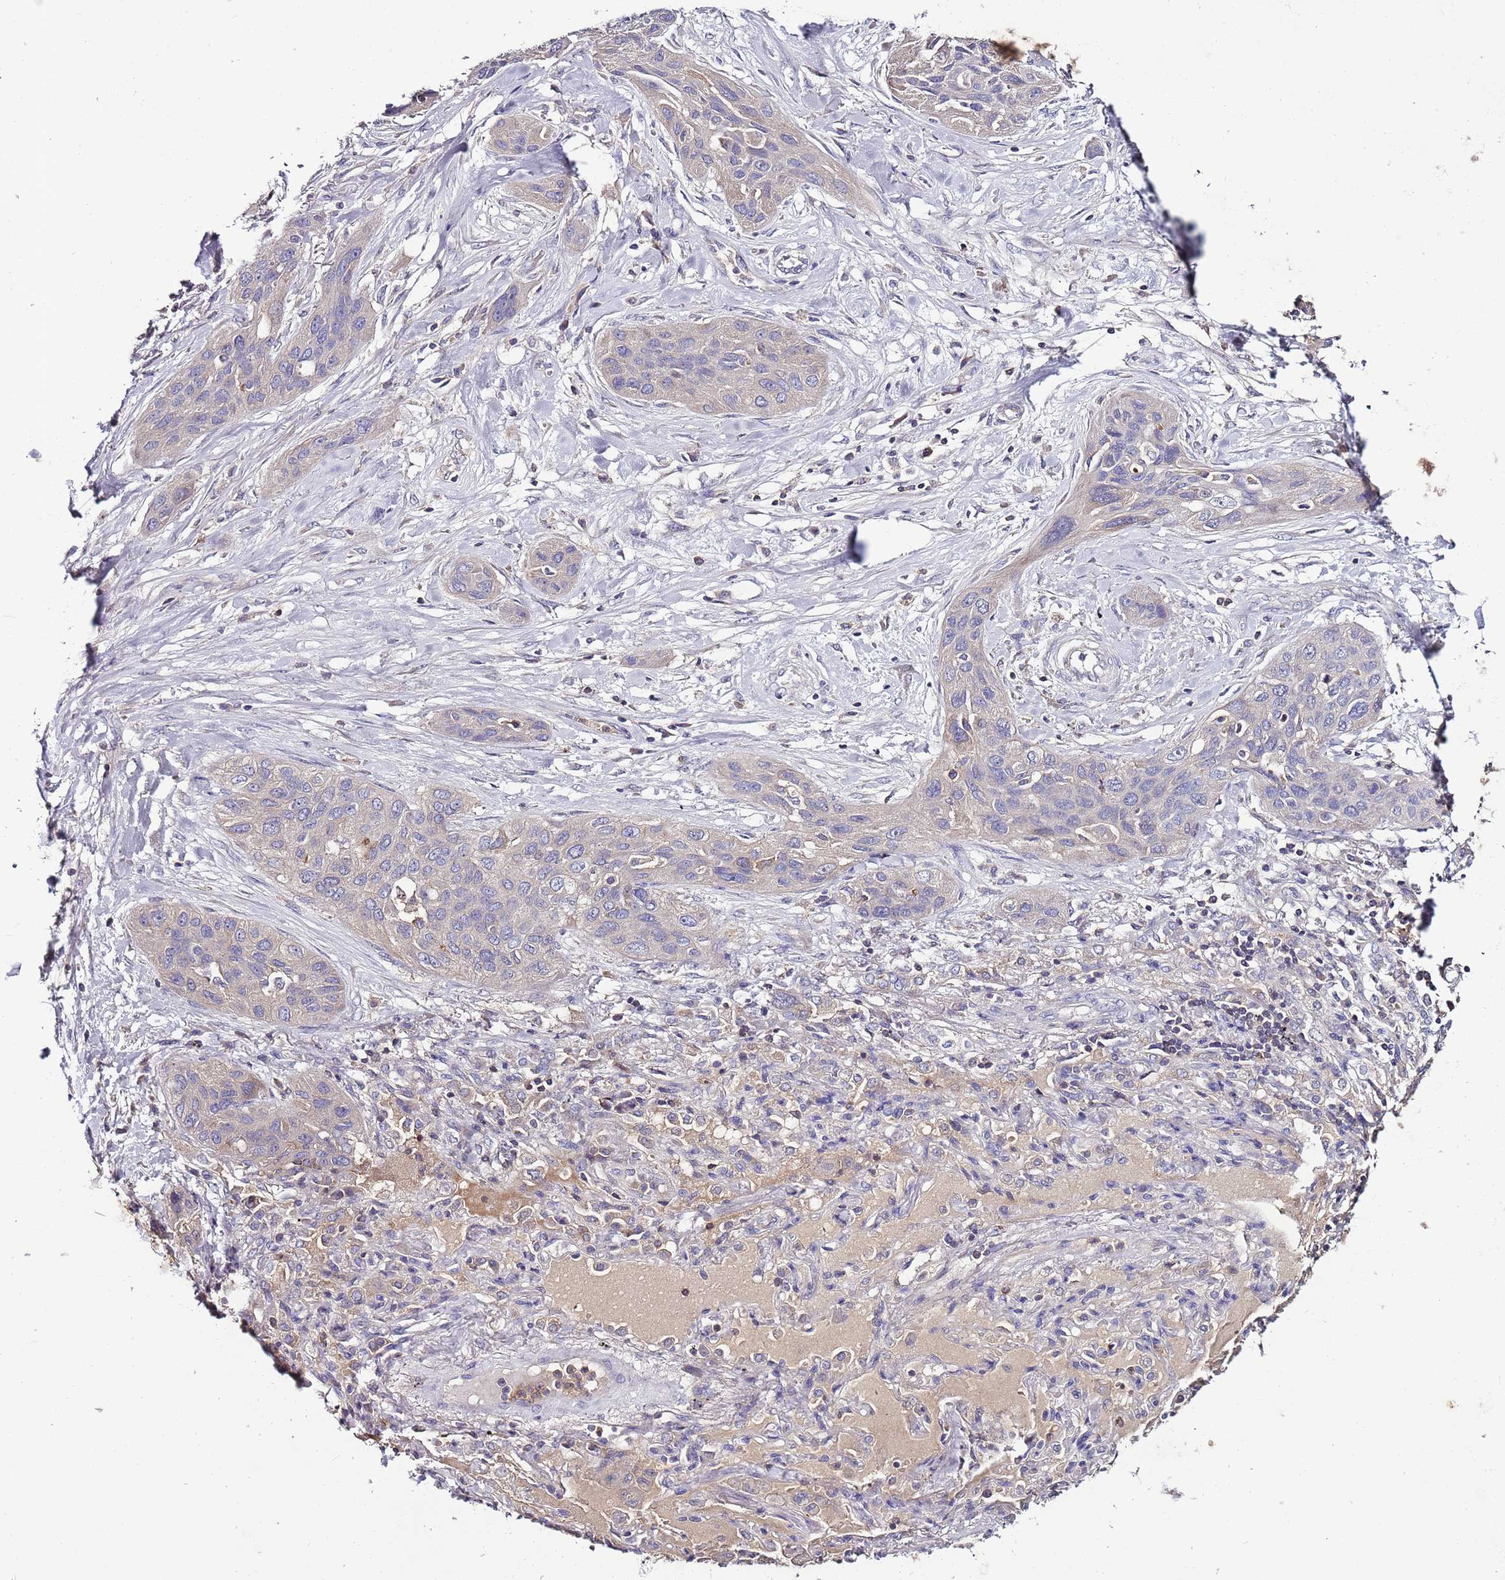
{"staining": {"intensity": "negative", "quantity": "none", "location": "none"}, "tissue": "lung cancer", "cell_type": "Tumor cells", "image_type": "cancer", "snomed": [{"axis": "morphology", "description": "Squamous cell carcinoma, NOS"}, {"axis": "topography", "description": "Lung"}], "caption": "Immunohistochemical staining of human lung cancer (squamous cell carcinoma) demonstrates no significant positivity in tumor cells.", "gene": "IGIP", "patient": {"sex": "female", "age": 70}}